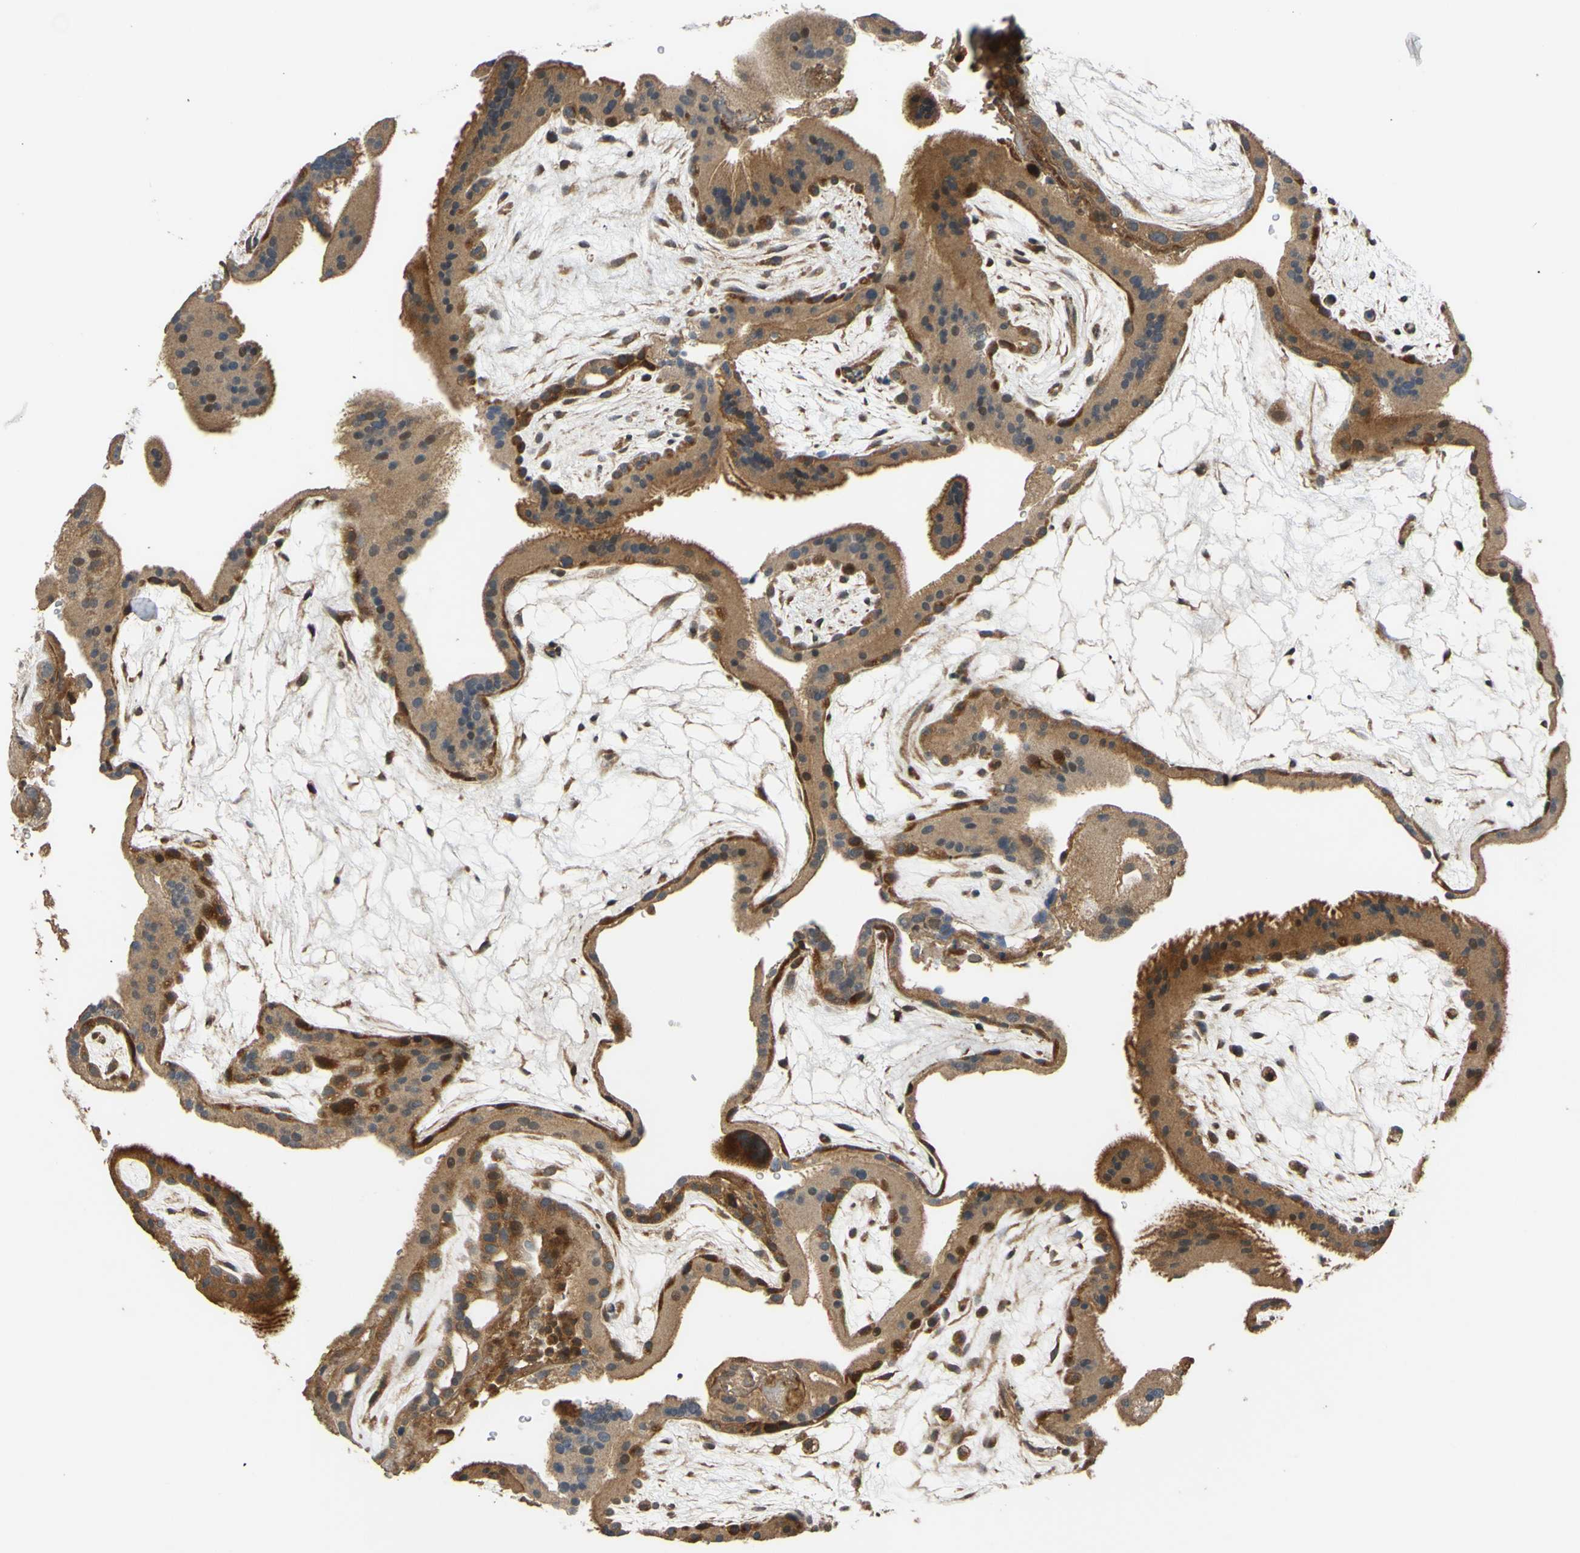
{"staining": {"intensity": "strong", "quantity": ">75%", "location": "cytoplasmic/membranous,nuclear"}, "tissue": "placenta", "cell_type": "Trophoblastic cells", "image_type": "normal", "snomed": [{"axis": "morphology", "description": "Normal tissue, NOS"}, {"axis": "topography", "description": "Placenta"}], "caption": "DAB immunohistochemical staining of normal human placenta exhibits strong cytoplasmic/membranous,nuclear protein expression in approximately >75% of trophoblastic cells.", "gene": "ABCC8", "patient": {"sex": "female", "age": 19}}